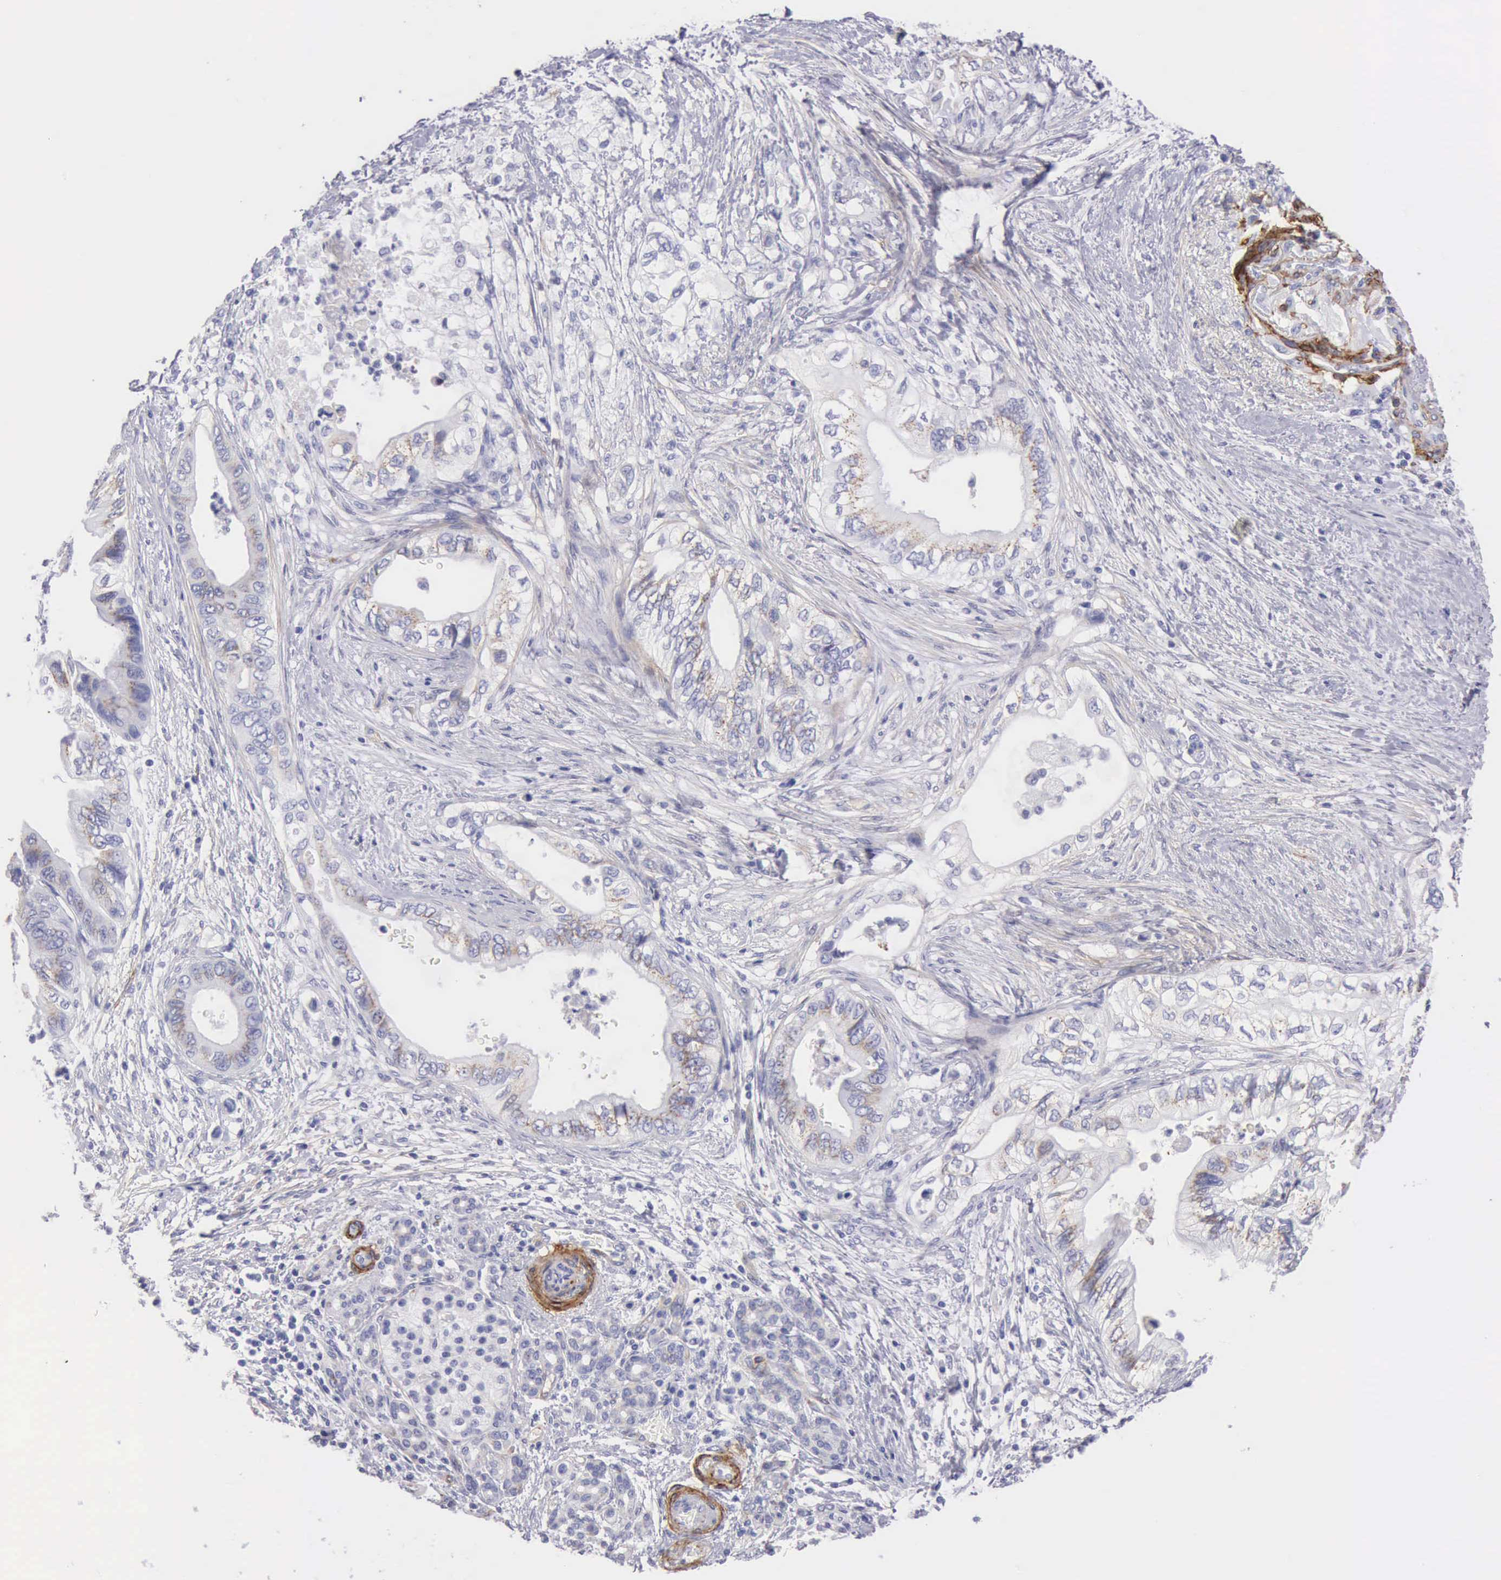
{"staining": {"intensity": "negative", "quantity": "none", "location": "none"}, "tissue": "pancreatic cancer", "cell_type": "Tumor cells", "image_type": "cancer", "snomed": [{"axis": "morphology", "description": "Adenocarcinoma, NOS"}, {"axis": "topography", "description": "Pancreas"}], "caption": "This is a histopathology image of IHC staining of pancreatic cancer (adenocarcinoma), which shows no staining in tumor cells.", "gene": "AOC3", "patient": {"sex": "female", "age": 66}}